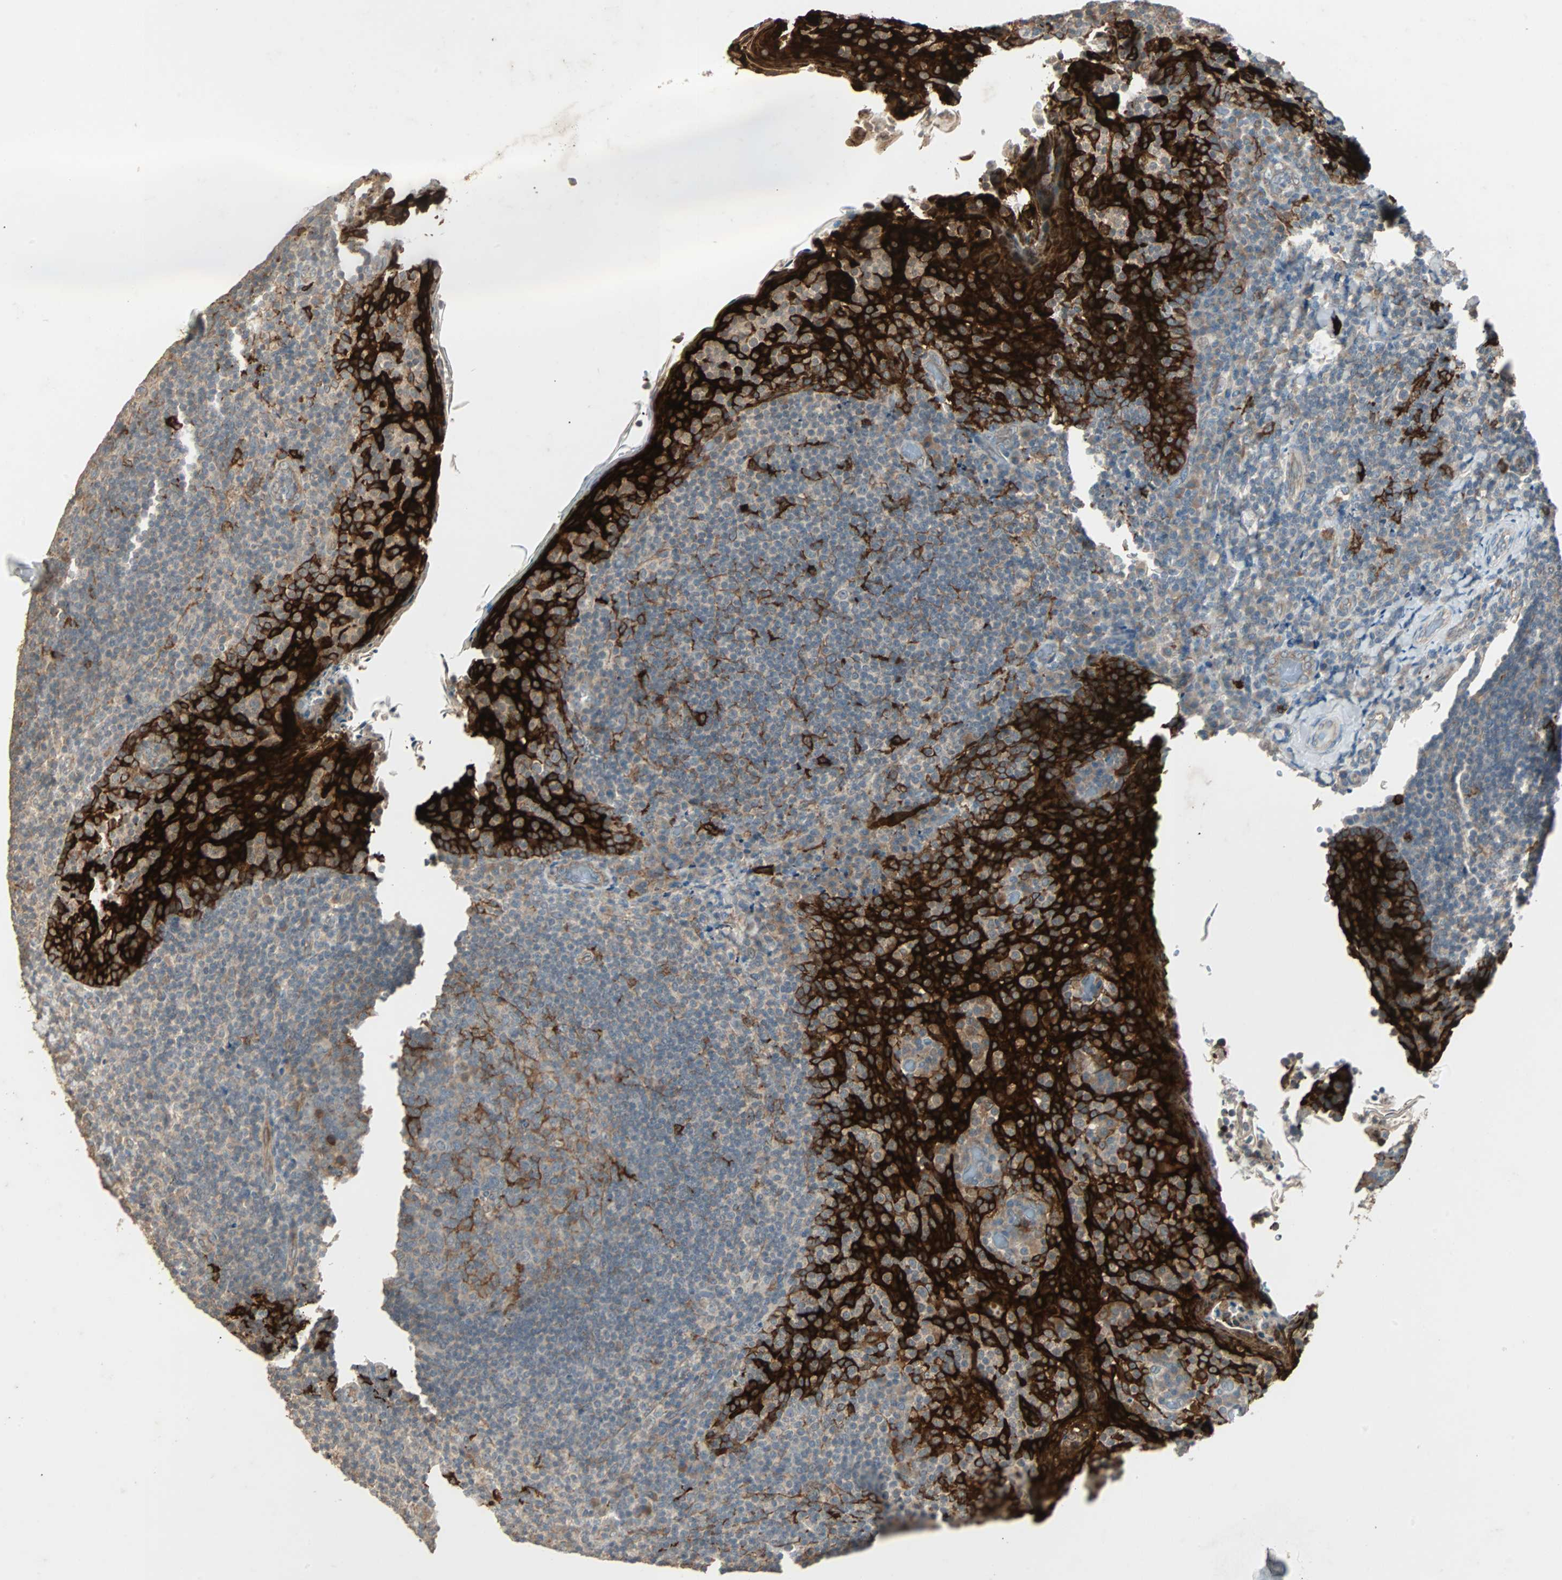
{"staining": {"intensity": "moderate", "quantity": "<25%", "location": "cytoplasmic/membranous"}, "tissue": "tonsil", "cell_type": "Germinal center cells", "image_type": "normal", "snomed": [{"axis": "morphology", "description": "Normal tissue, NOS"}, {"axis": "topography", "description": "Tonsil"}], "caption": "Tonsil stained with DAB immunohistochemistry exhibits low levels of moderate cytoplasmic/membranous positivity in approximately <25% of germinal center cells.", "gene": "CMC2", "patient": {"sex": "male", "age": 17}}